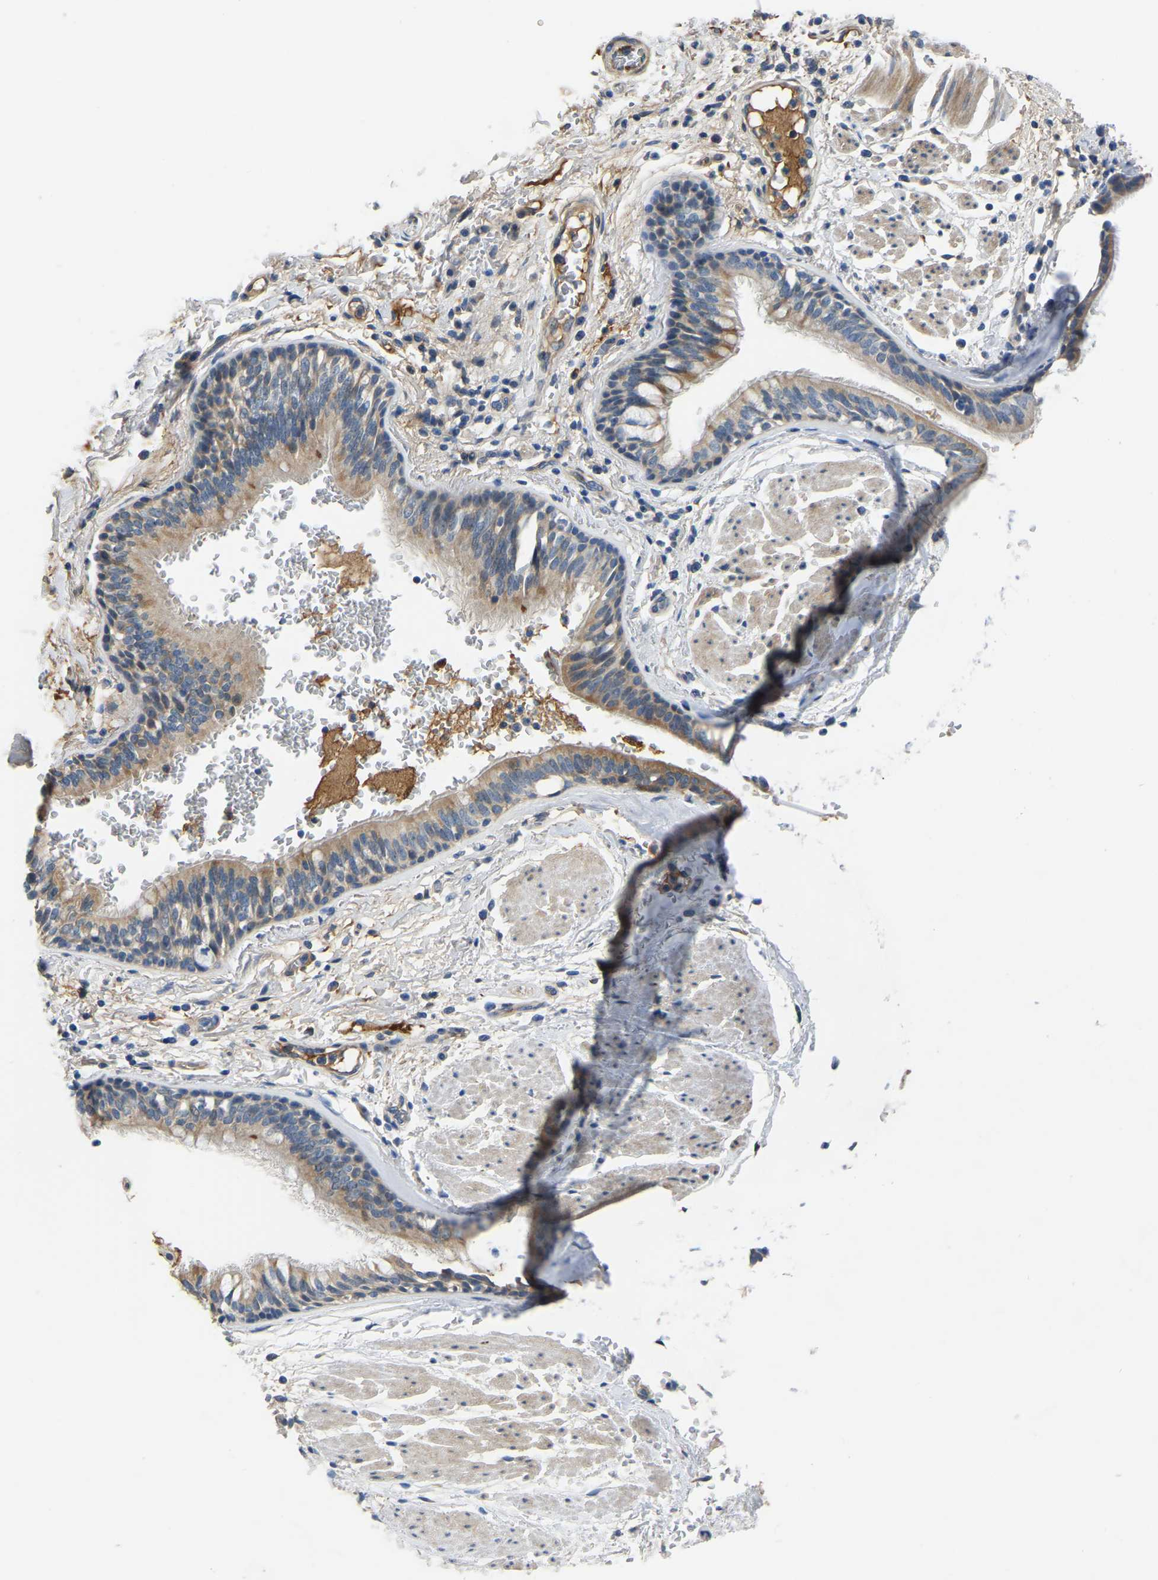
{"staining": {"intensity": "moderate", "quantity": ">75%", "location": "cytoplasmic/membranous"}, "tissue": "bronchus", "cell_type": "Respiratory epithelial cells", "image_type": "normal", "snomed": [{"axis": "morphology", "description": "Normal tissue, NOS"}, {"axis": "topography", "description": "Cartilage tissue"}], "caption": "About >75% of respiratory epithelial cells in unremarkable bronchus demonstrate moderate cytoplasmic/membranous protein positivity as visualized by brown immunohistochemical staining.", "gene": "HIGD2B", "patient": {"sex": "female", "age": 63}}